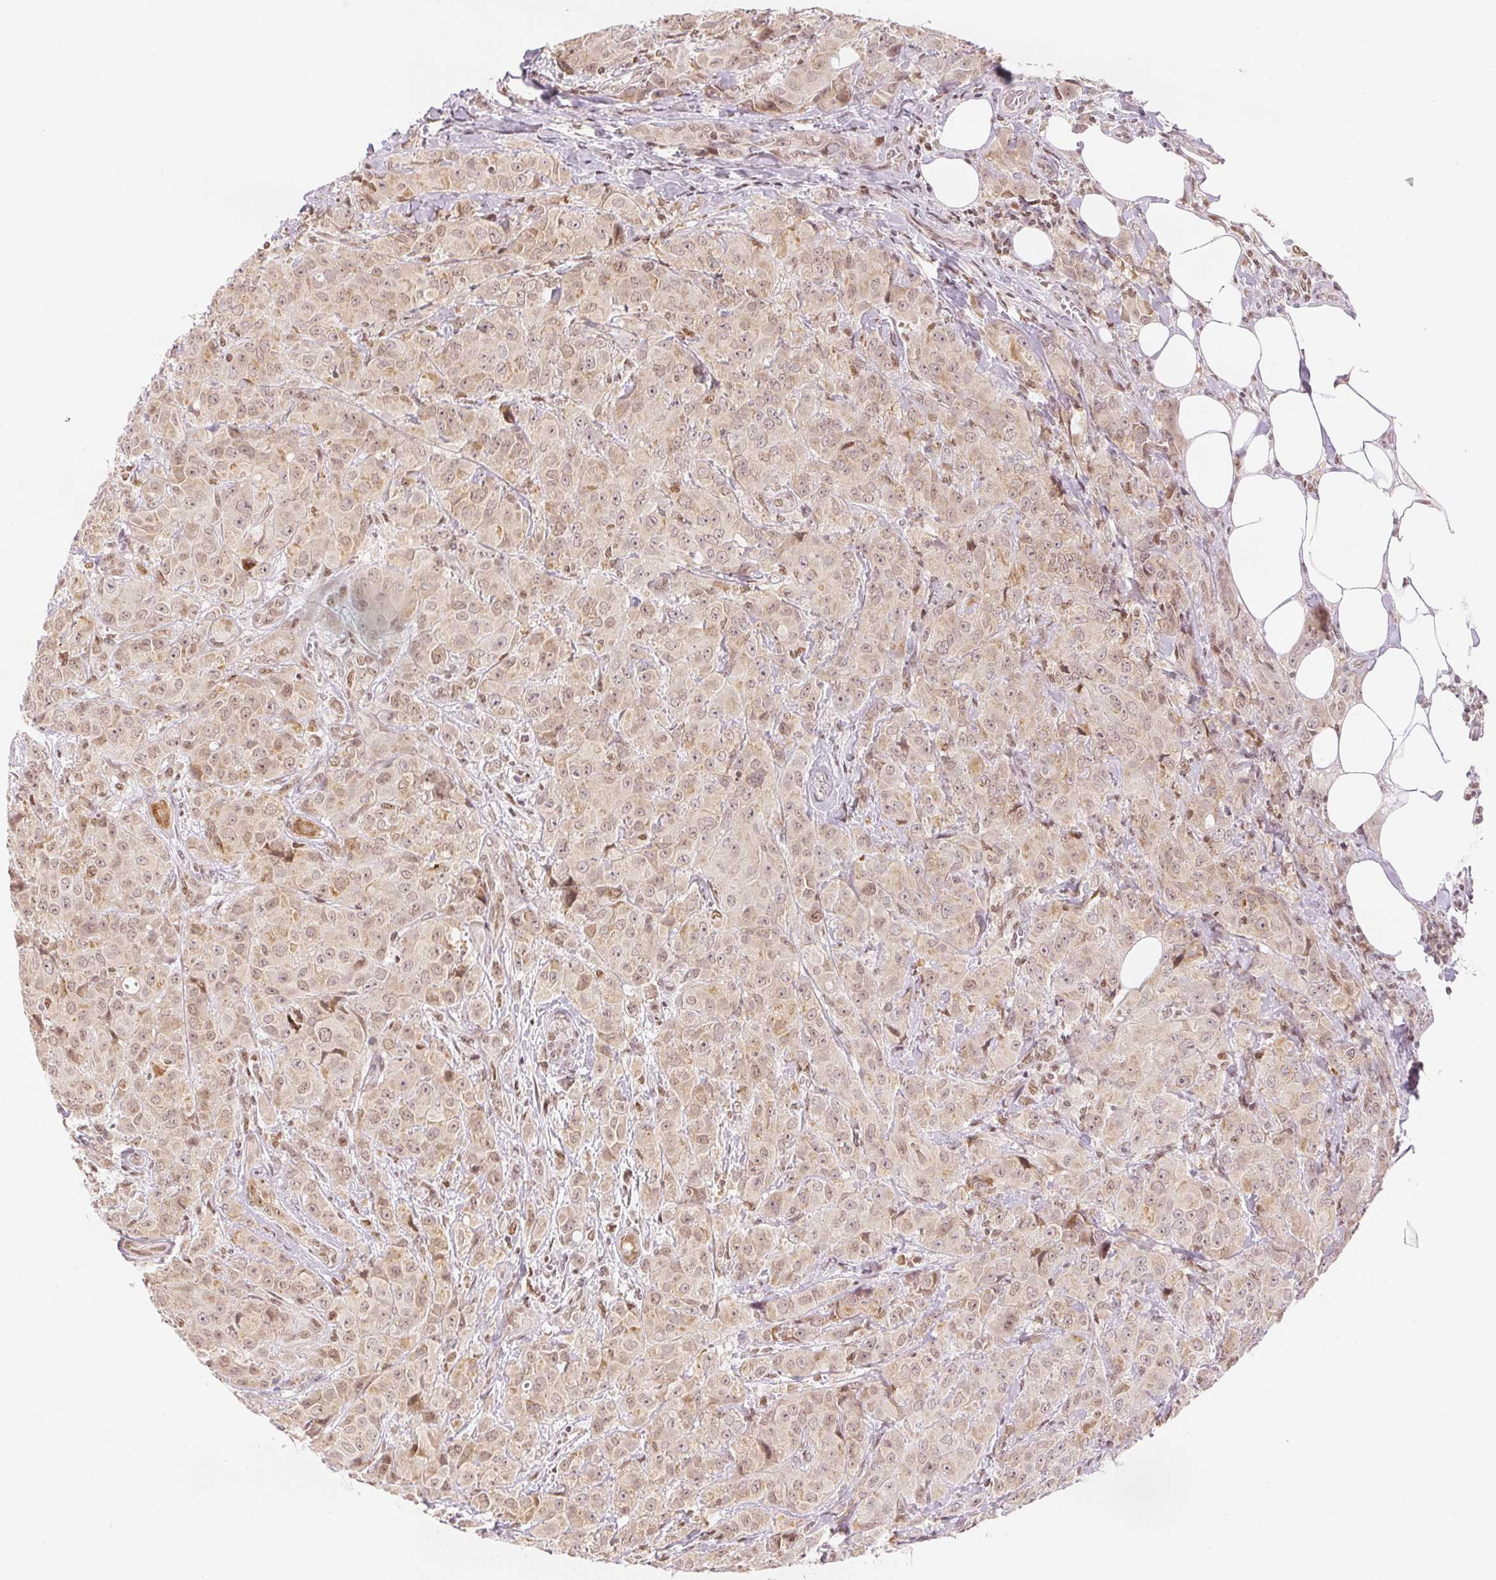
{"staining": {"intensity": "weak", "quantity": ">75%", "location": "cytoplasmic/membranous,nuclear"}, "tissue": "breast cancer", "cell_type": "Tumor cells", "image_type": "cancer", "snomed": [{"axis": "morphology", "description": "Normal tissue, NOS"}, {"axis": "morphology", "description": "Duct carcinoma"}, {"axis": "topography", "description": "Breast"}], "caption": "This photomicrograph displays immunohistochemistry staining of breast cancer (infiltrating ductal carcinoma), with low weak cytoplasmic/membranous and nuclear expression in approximately >75% of tumor cells.", "gene": "DEK", "patient": {"sex": "female", "age": 43}}